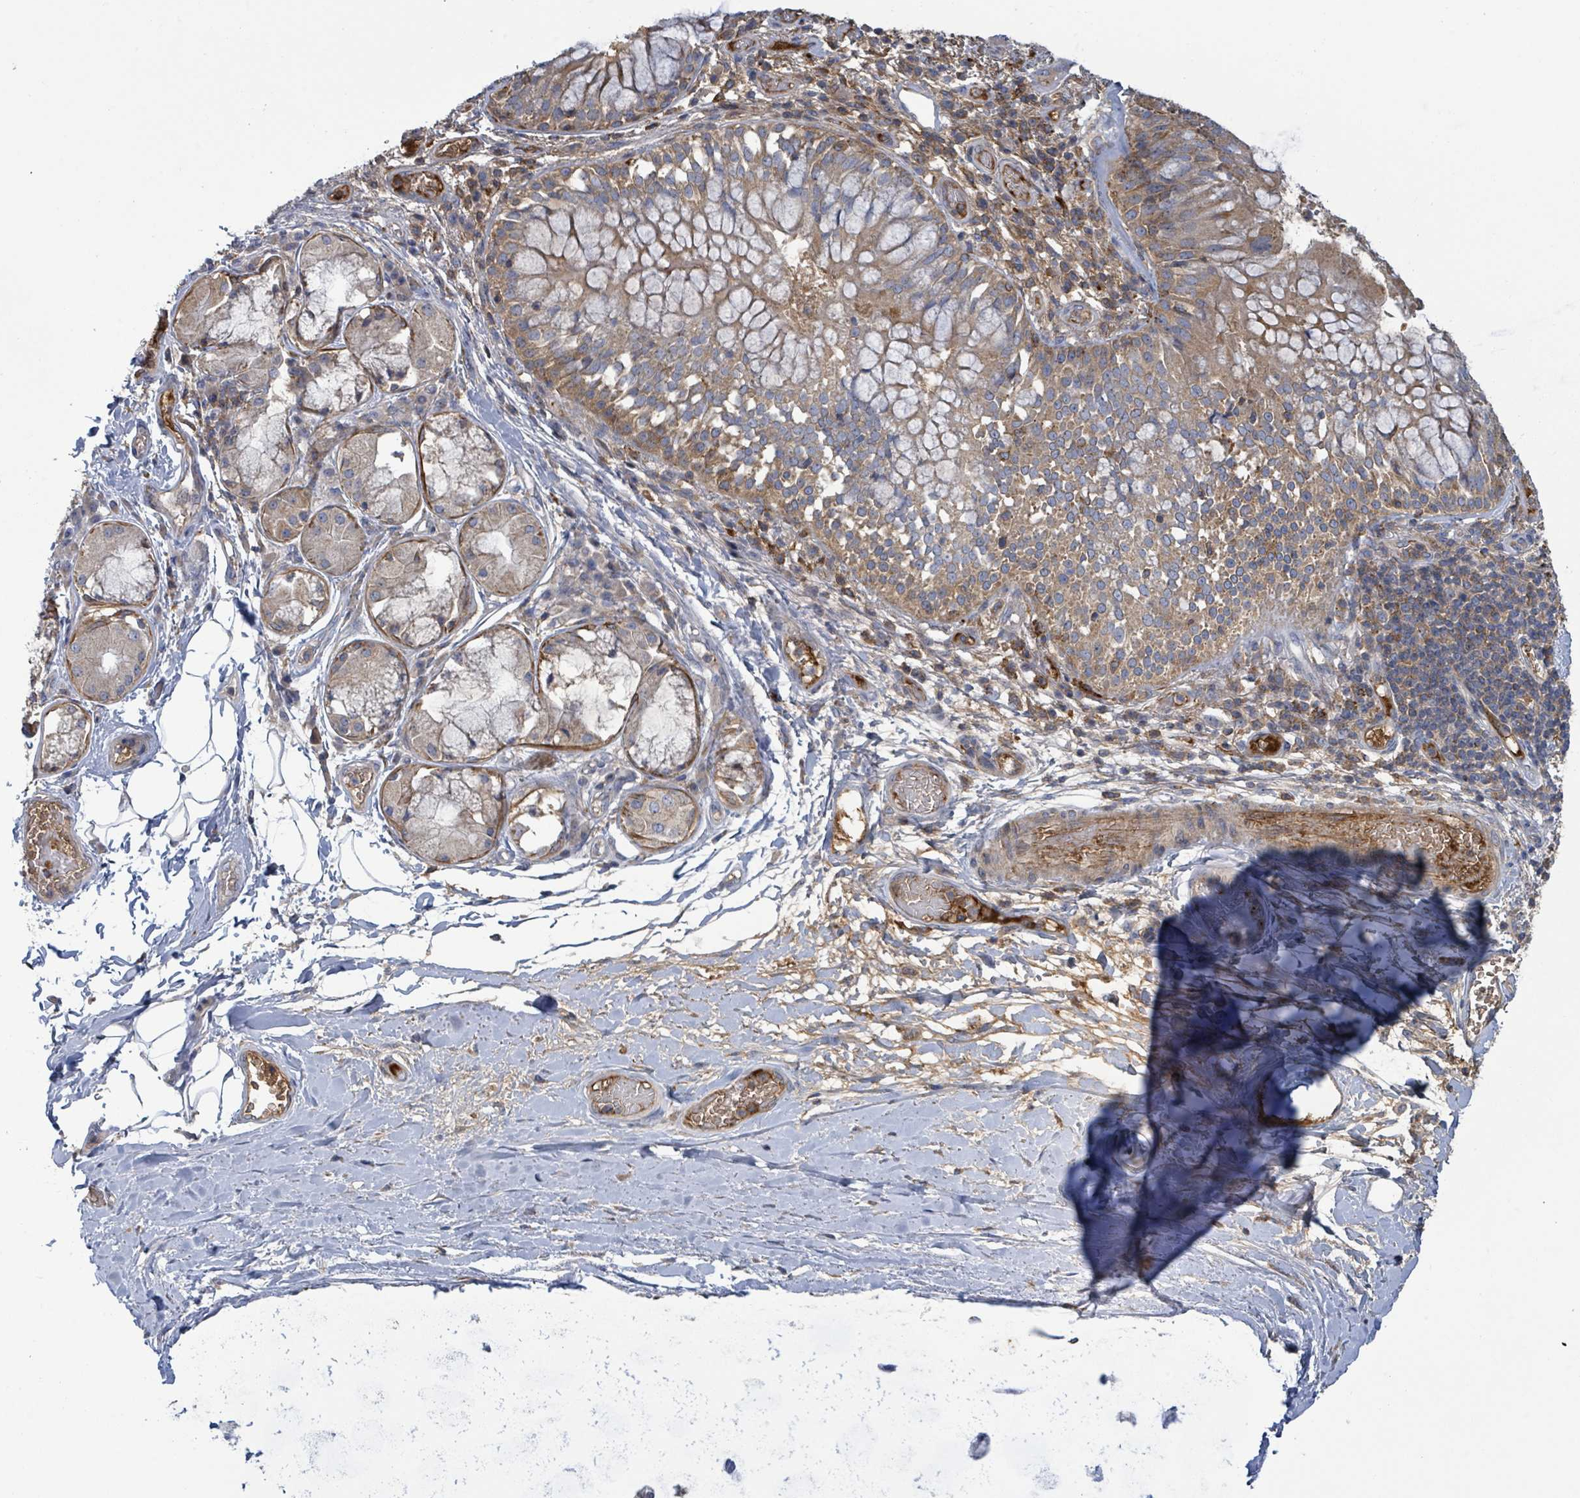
{"staining": {"intensity": "moderate", "quantity": ">75%", "location": "cytoplasmic/membranous"}, "tissue": "bronchus", "cell_type": "Respiratory epithelial cells", "image_type": "normal", "snomed": [{"axis": "morphology", "description": "Normal tissue, NOS"}, {"axis": "topography", "description": "Cartilage tissue"}, {"axis": "topography", "description": "Bronchus"}], "caption": "Immunohistochemistry photomicrograph of unremarkable human bronchus stained for a protein (brown), which displays medium levels of moderate cytoplasmic/membranous staining in approximately >75% of respiratory epithelial cells.", "gene": "PLAAT1", "patient": {"sex": "male", "age": 63}}